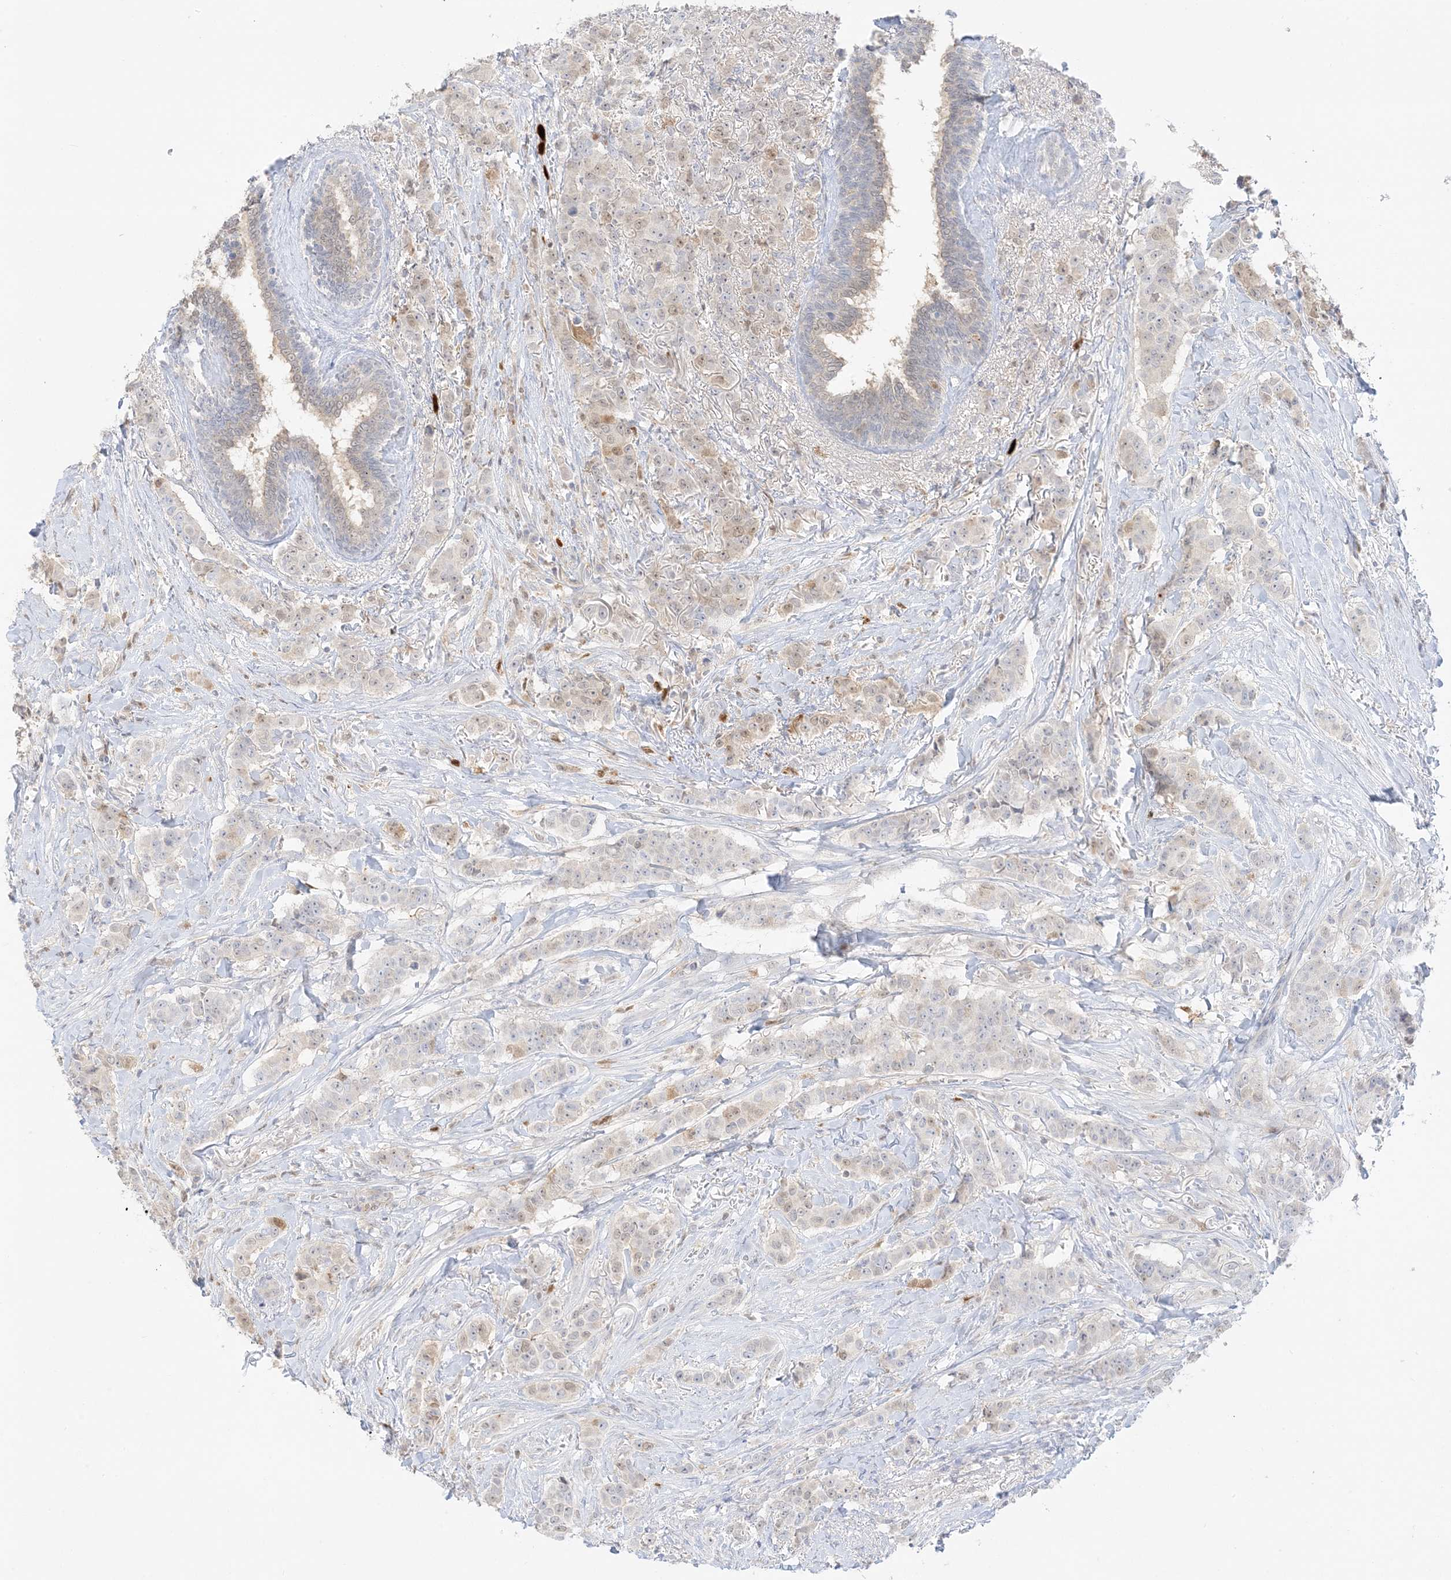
{"staining": {"intensity": "weak", "quantity": "25%-75%", "location": "cytoplasmic/membranous,nuclear"}, "tissue": "breast cancer", "cell_type": "Tumor cells", "image_type": "cancer", "snomed": [{"axis": "morphology", "description": "Duct carcinoma"}, {"axis": "topography", "description": "Breast"}], "caption": "Tumor cells display low levels of weak cytoplasmic/membranous and nuclear positivity in approximately 25%-75% of cells in human breast cancer.", "gene": "GCA", "patient": {"sex": "female", "age": 40}}